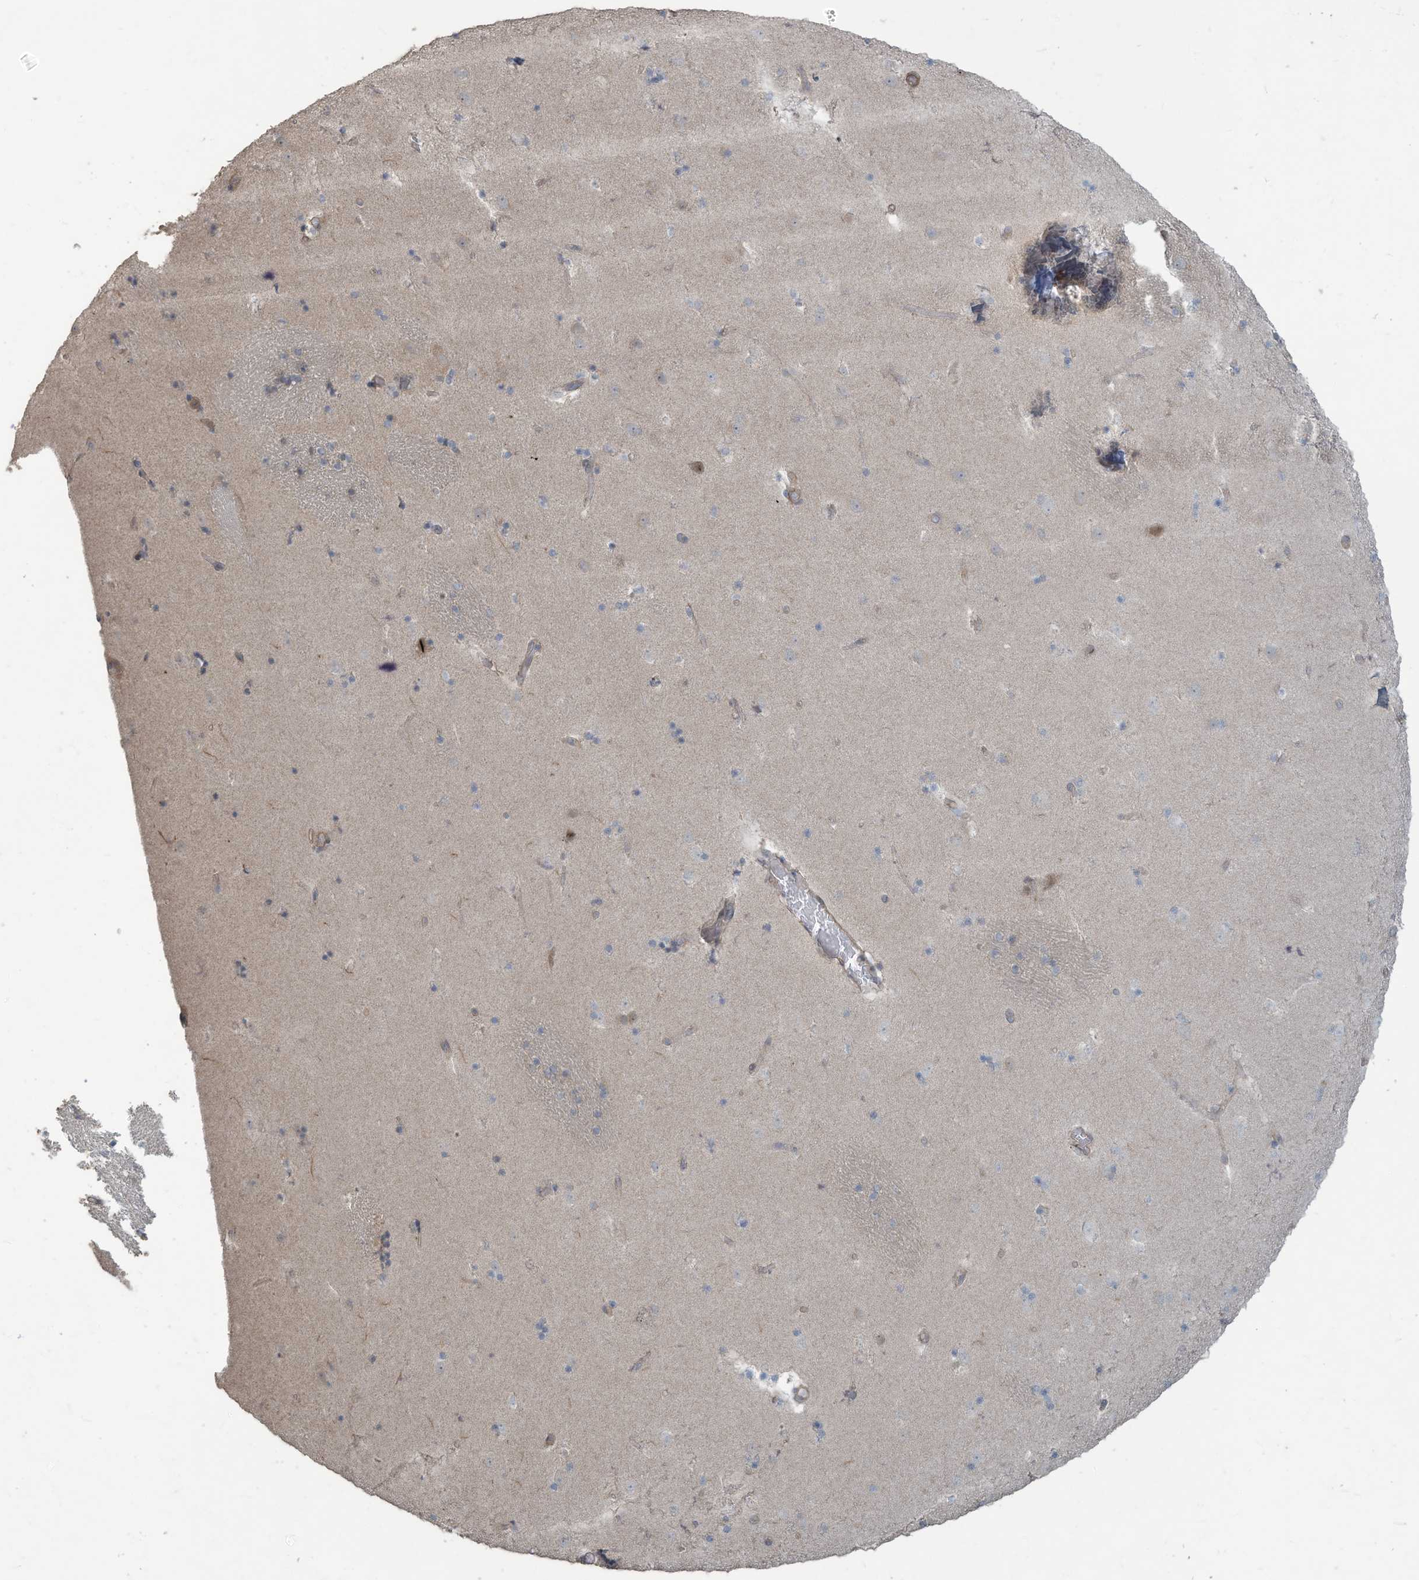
{"staining": {"intensity": "negative", "quantity": "none", "location": "none"}, "tissue": "caudate", "cell_type": "Glial cells", "image_type": "normal", "snomed": [{"axis": "morphology", "description": "Normal tissue, NOS"}, {"axis": "topography", "description": "Lateral ventricle wall"}], "caption": "Immunohistochemical staining of unremarkable human caudate reveals no significant expression in glial cells.", "gene": "MAGIX", "patient": {"sex": "male", "age": 45}}